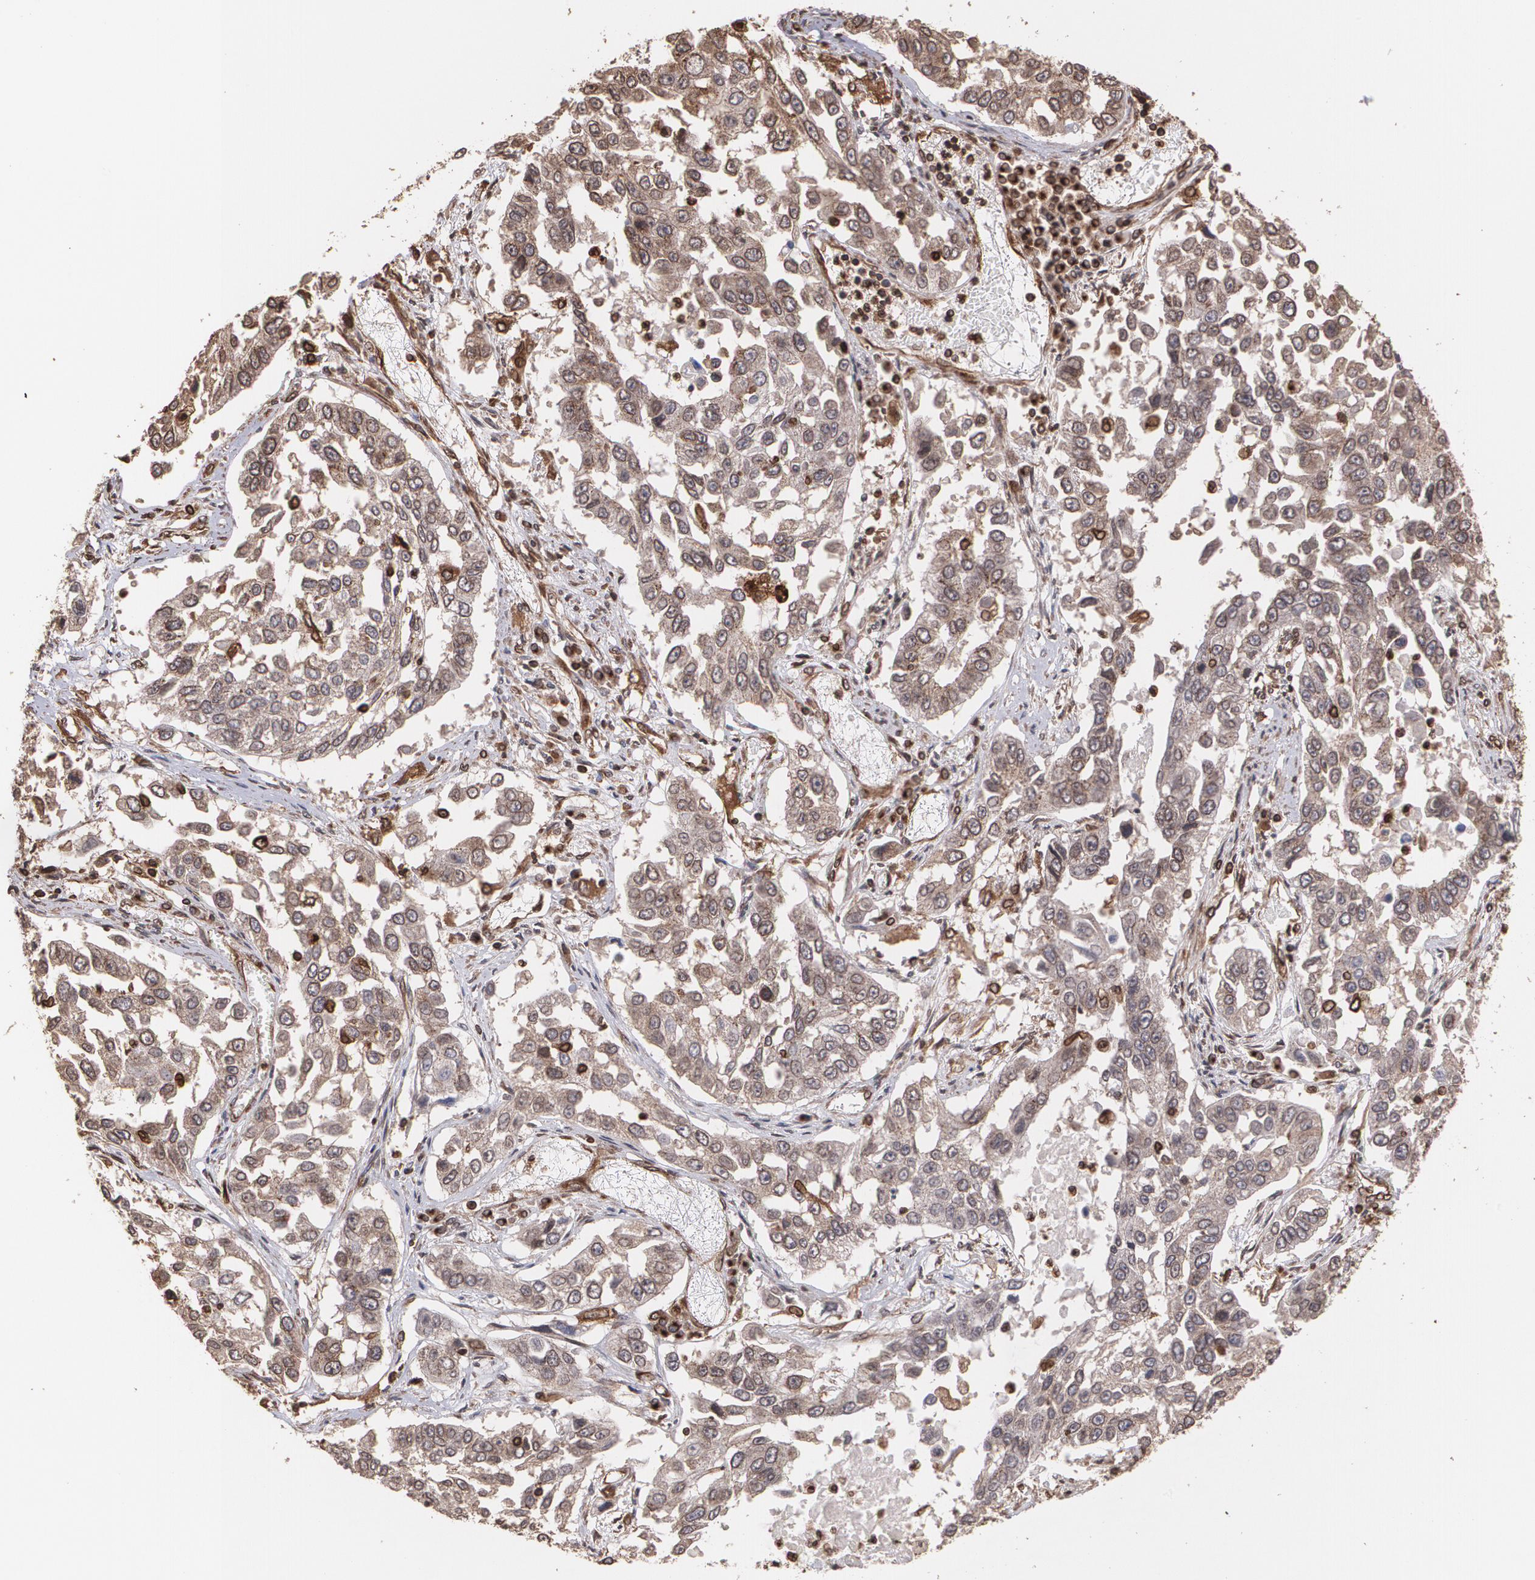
{"staining": {"intensity": "moderate", "quantity": ">75%", "location": "cytoplasmic/membranous"}, "tissue": "lung cancer", "cell_type": "Tumor cells", "image_type": "cancer", "snomed": [{"axis": "morphology", "description": "Squamous cell carcinoma, NOS"}, {"axis": "topography", "description": "Lung"}], "caption": "Immunohistochemistry image of lung squamous cell carcinoma stained for a protein (brown), which reveals medium levels of moderate cytoplasmic/membranous staining in about >75% of tumor cells.", "gene": "TRIP11", "patient": {"sex": "male", "age": 71}}